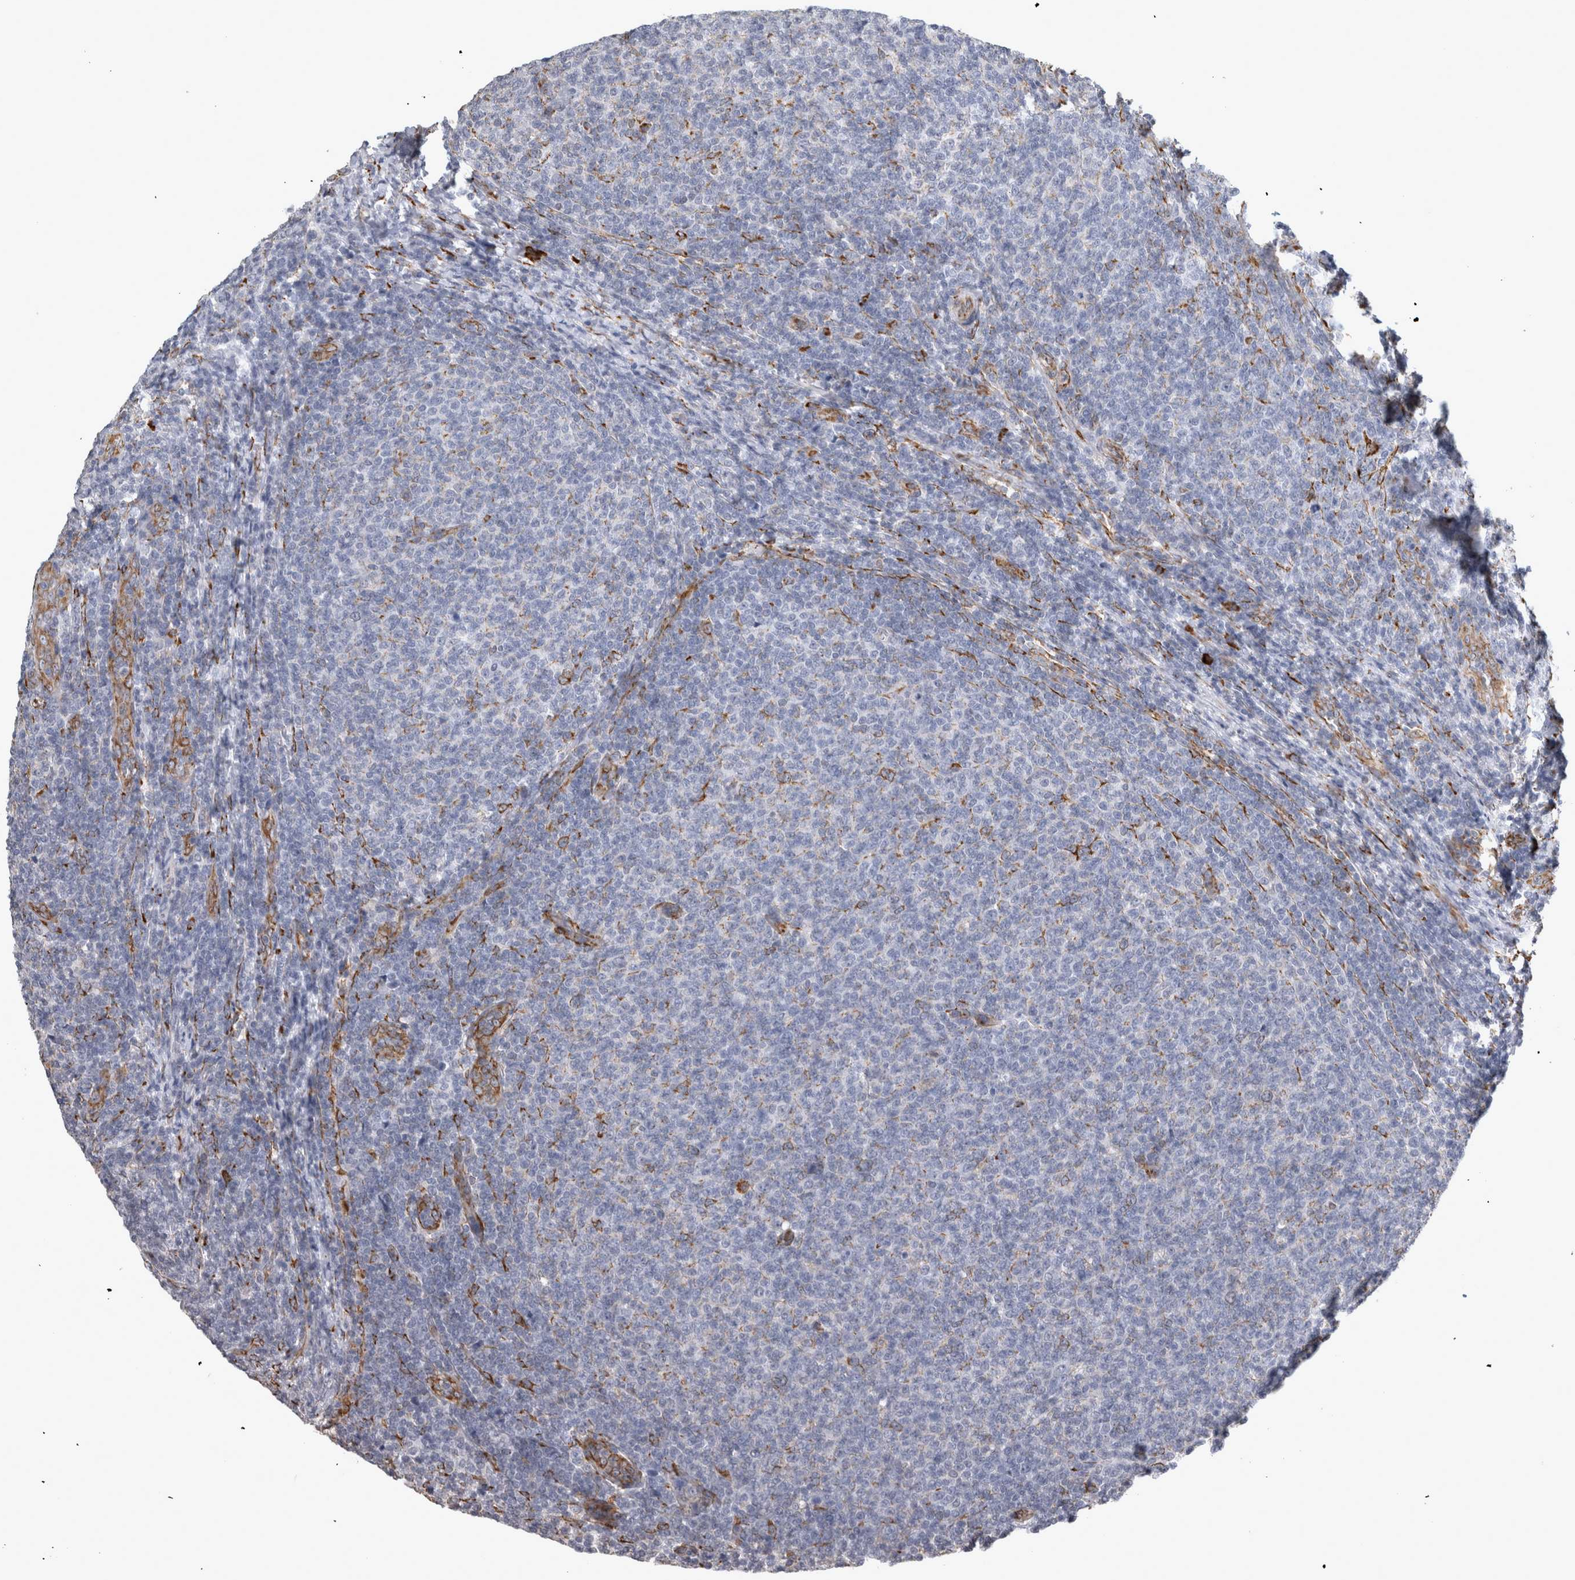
{"staining": {"intensity": "negative", "quantity": "none", "location": "none"}, "tissue": "lymphoma", "cell_type": "Tumor cells", "image_type": "cancer", "snomed": [{"axis": "morphology", "description": "Malignant lymphoma, non-Hodgkin's type, Low grade"}, {"axis": "topography", "description": "Lymph node"}], "caption": "Immunohistochemistry (IHC) of low-grade malignant lymphoma, non-Hodgkin's type shows no staining in tumor cells. (DAB immunohistochemistry visualized using brightfield microscopy, high magnification).", "gene": "FHIP2B", "patient": {"sex": "male", "age": 66}}